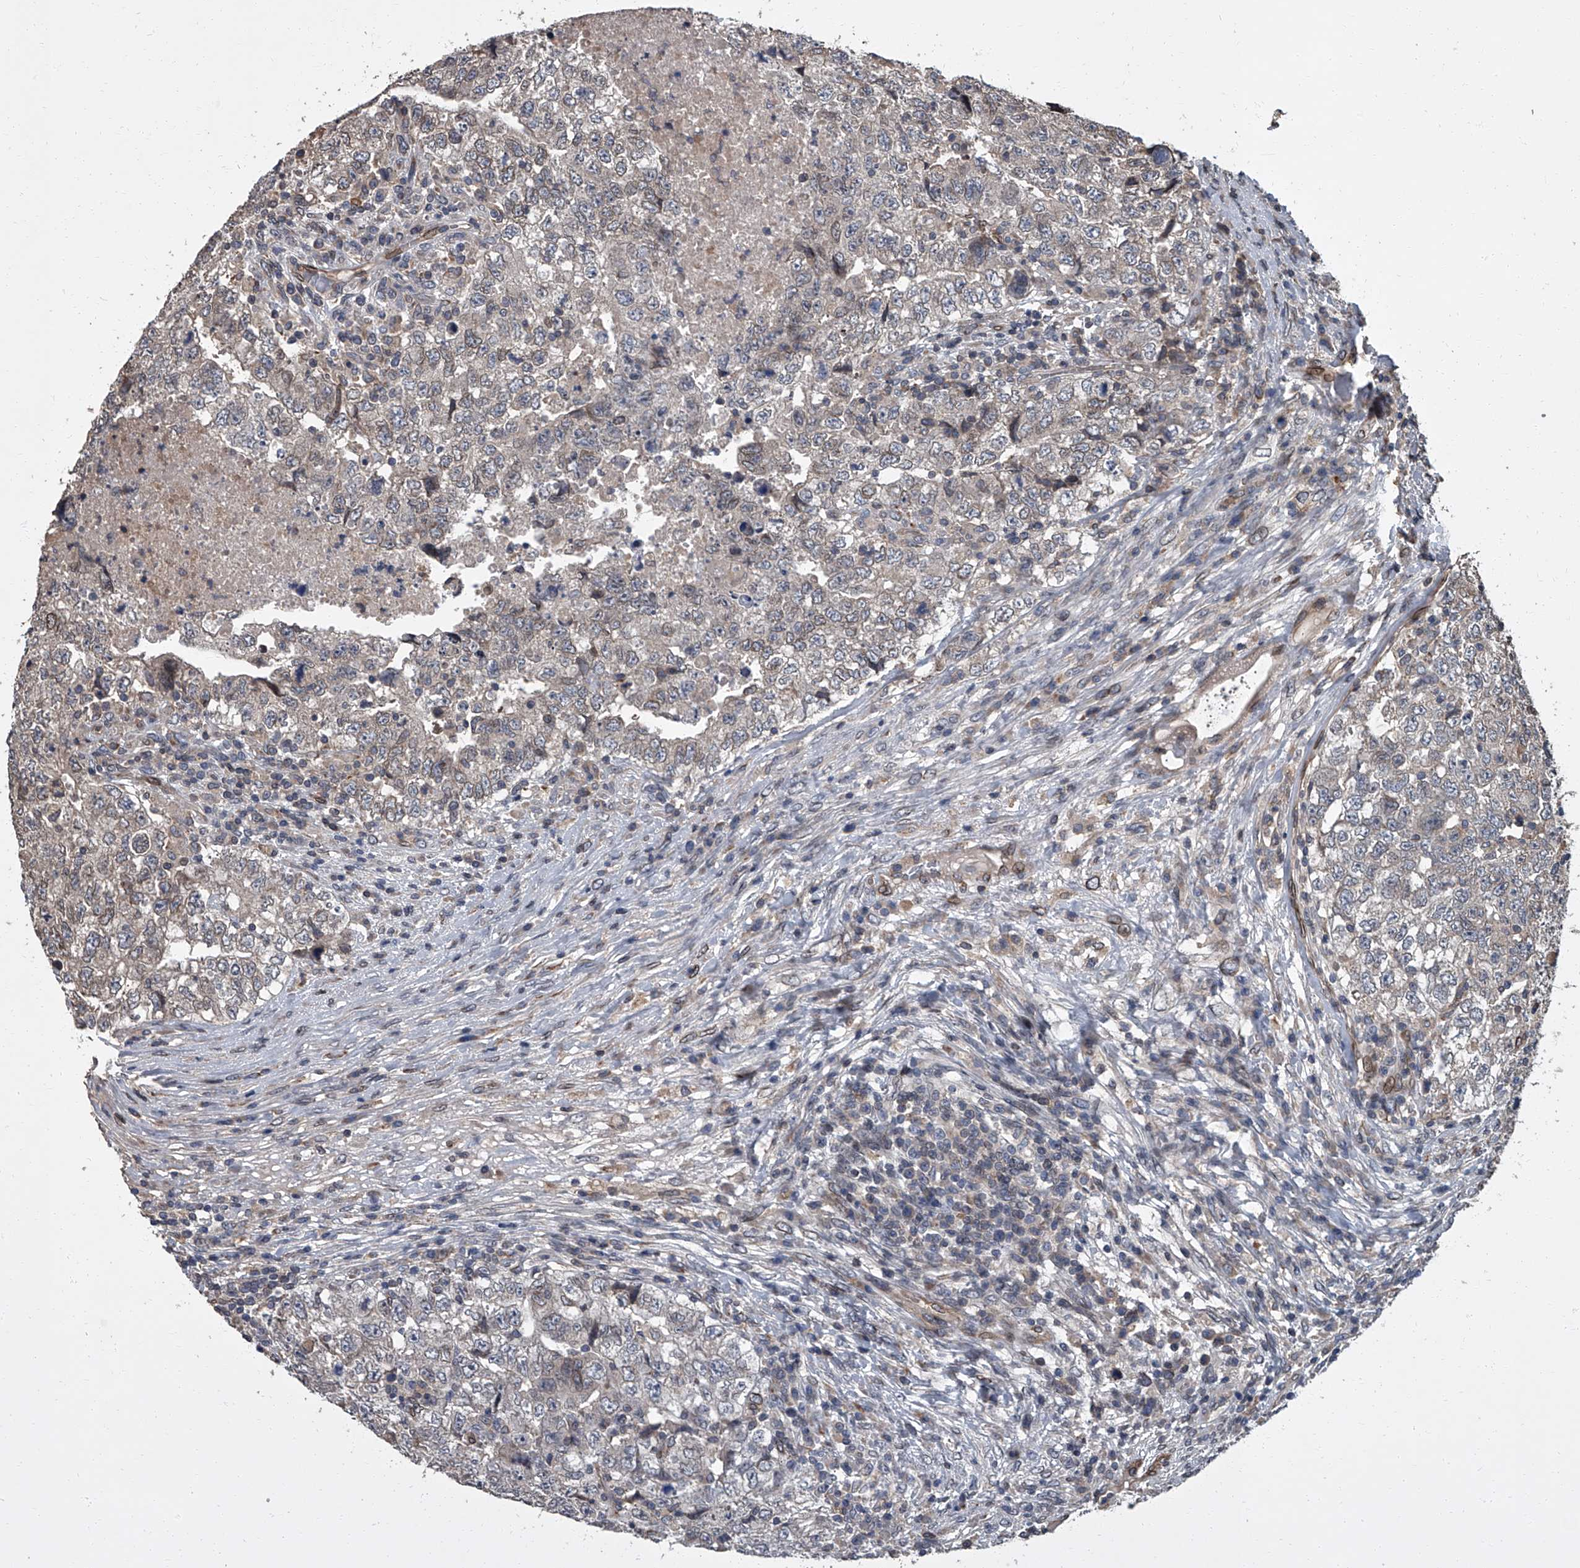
{"staining": {"intensity": "negative", "quantity": "none", "location": "none"}, "tissue": "testis cancer", "cell_type": "Tumor cells", "image_type": "cancer", "snomed": [{"axis": "morphology", "description": "Carcinoma, Embryonal, NOS"}, {"axis": "topography", "description": "Testis"}], "caption": "Embryonal carcinoma (testis) stained for a protein using IHC exhibits no expression tumor cells.", "gene": "LRRC8C", "patient": {"sex": "male", "age": 37}}